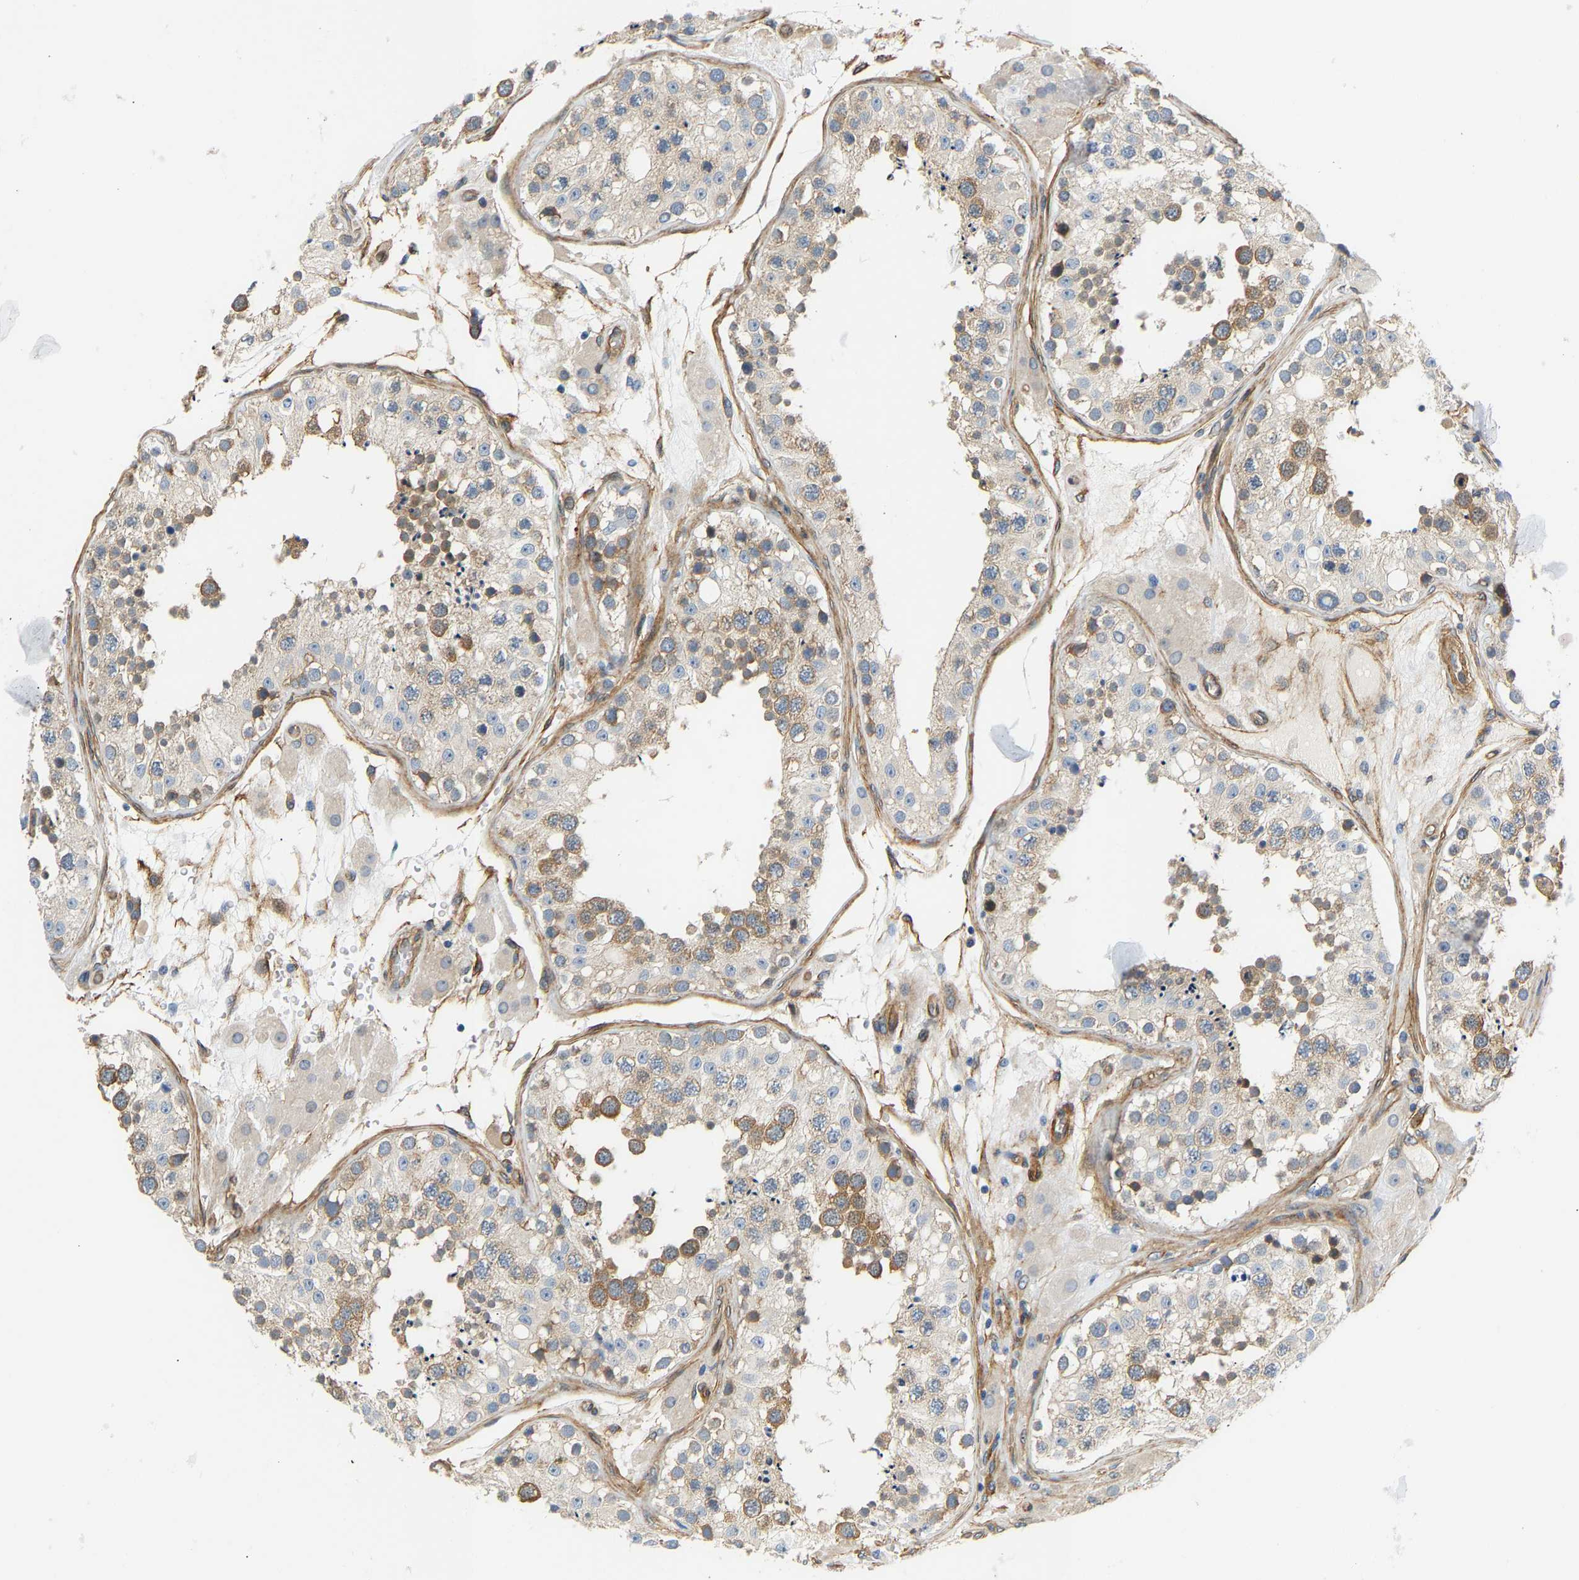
{"staining": {"intensity": "moderate", "quantity": "<25%", "location": "cytoplasmic/membranous"}, "tissue": "testis", "cell_type": "Cells in seminiferous ducts", "image_type": "normal", "snomed": [{"axis": "morphology", "description": "Normal tissue, NOS"}, {"axis": "topography", "description": "Testis"}], "caption": "A low amount of moderate cytoplasmic/membranous expression is seen in approximately <25% of cells in seminiferous ducts in benign testis.", "gene": "PAWR", "patient": {"sex": "male", "age": 26}}